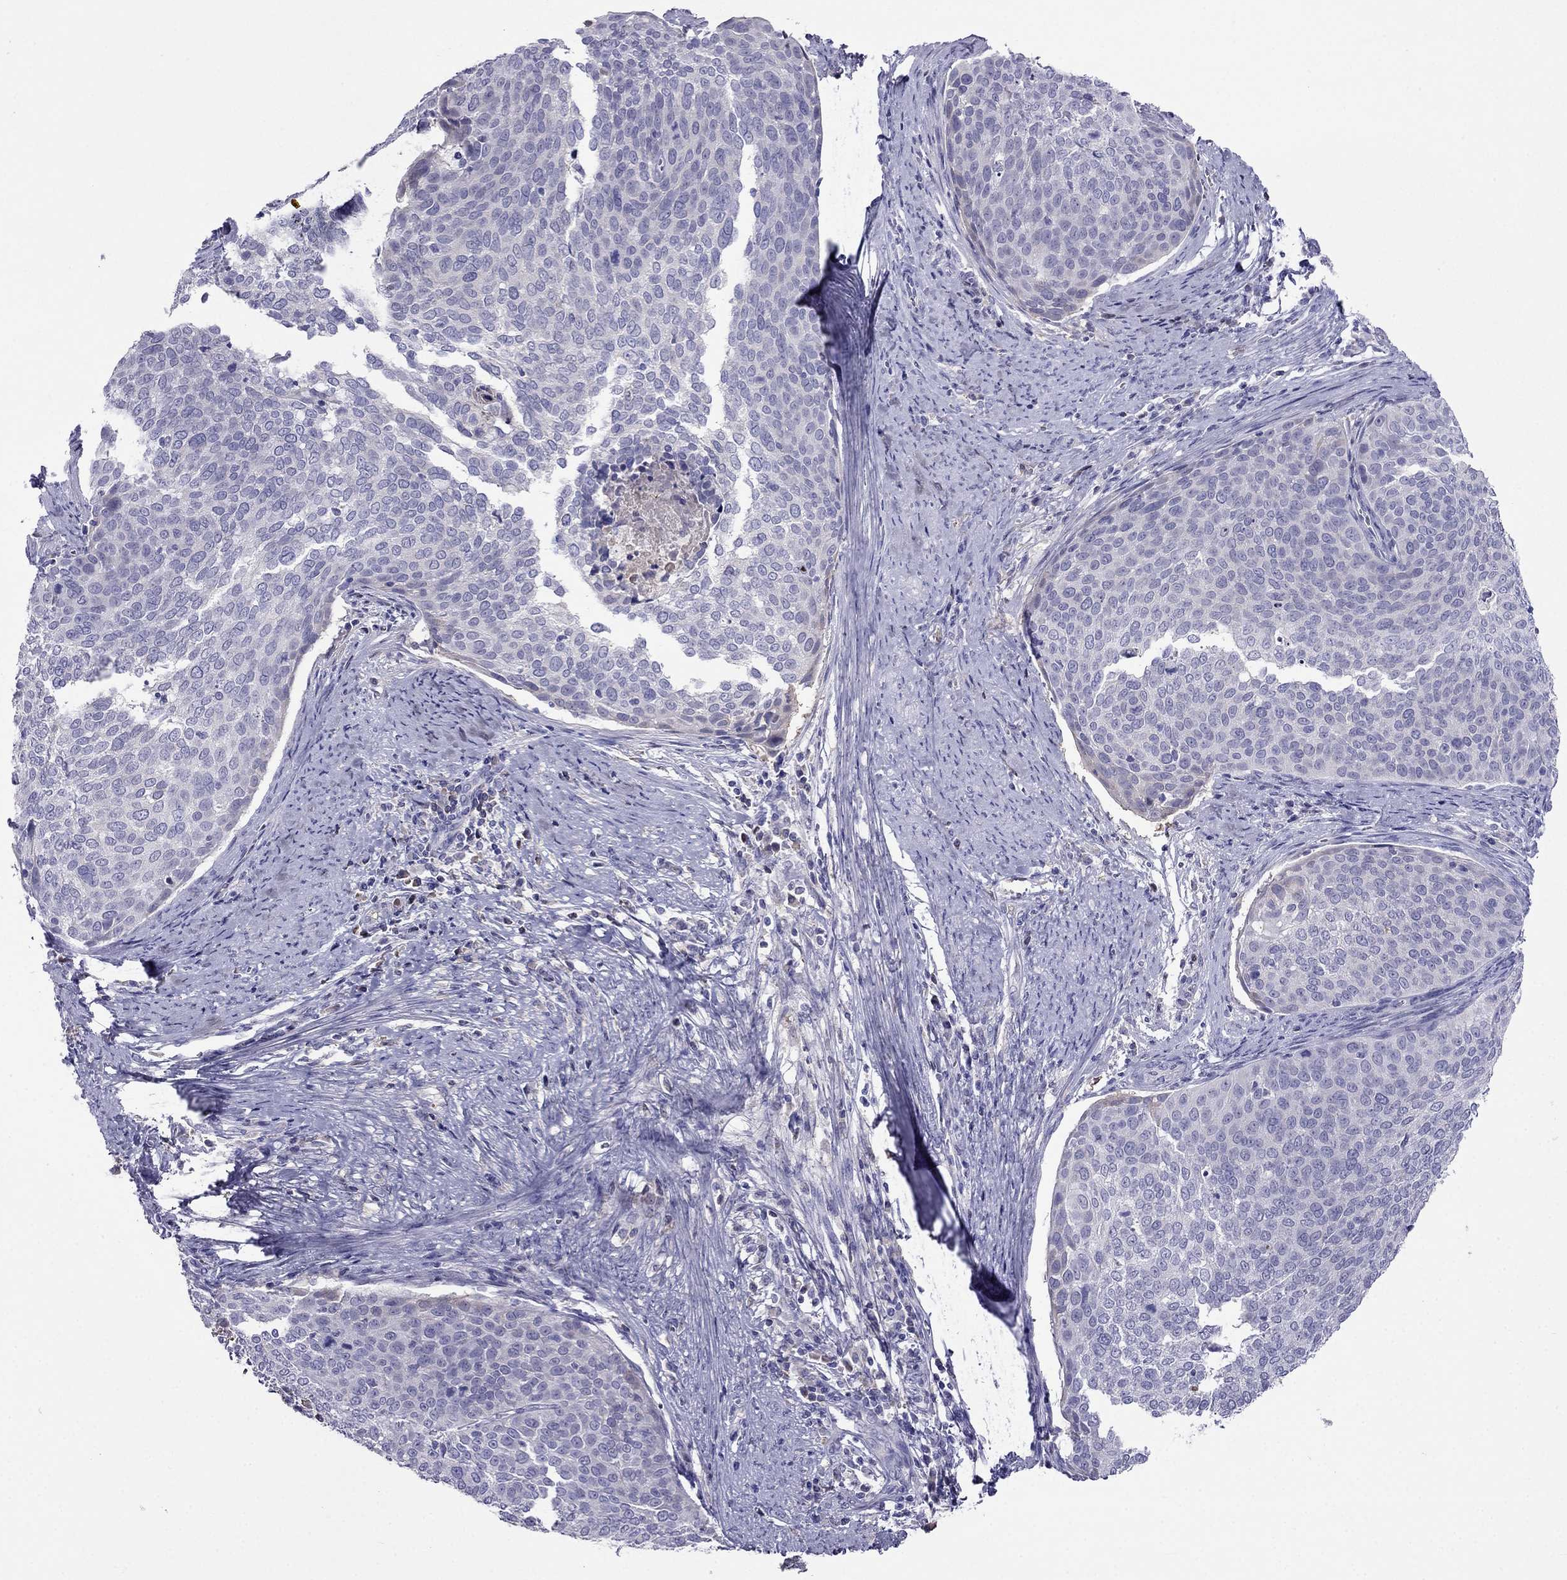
{"staining": {"intensity": "negative", "quantity": "none", "location": "none"}, "tissue": "cervical cancer", "cell_type": "Tumor cells", "image_type": "cancer", "snomed": [{"axis": "morphology", "description": "Squamous cell carcinoma, NOS"}, {"axis": "topography", "description": "Cervix"}], "caption": "The micrograph demonstrates no staining of tumor cells in cervical cancer (squamous cell carcinoma).", "gene": "TBC1D21", "patient": {"sex": "female", "age": 39}}